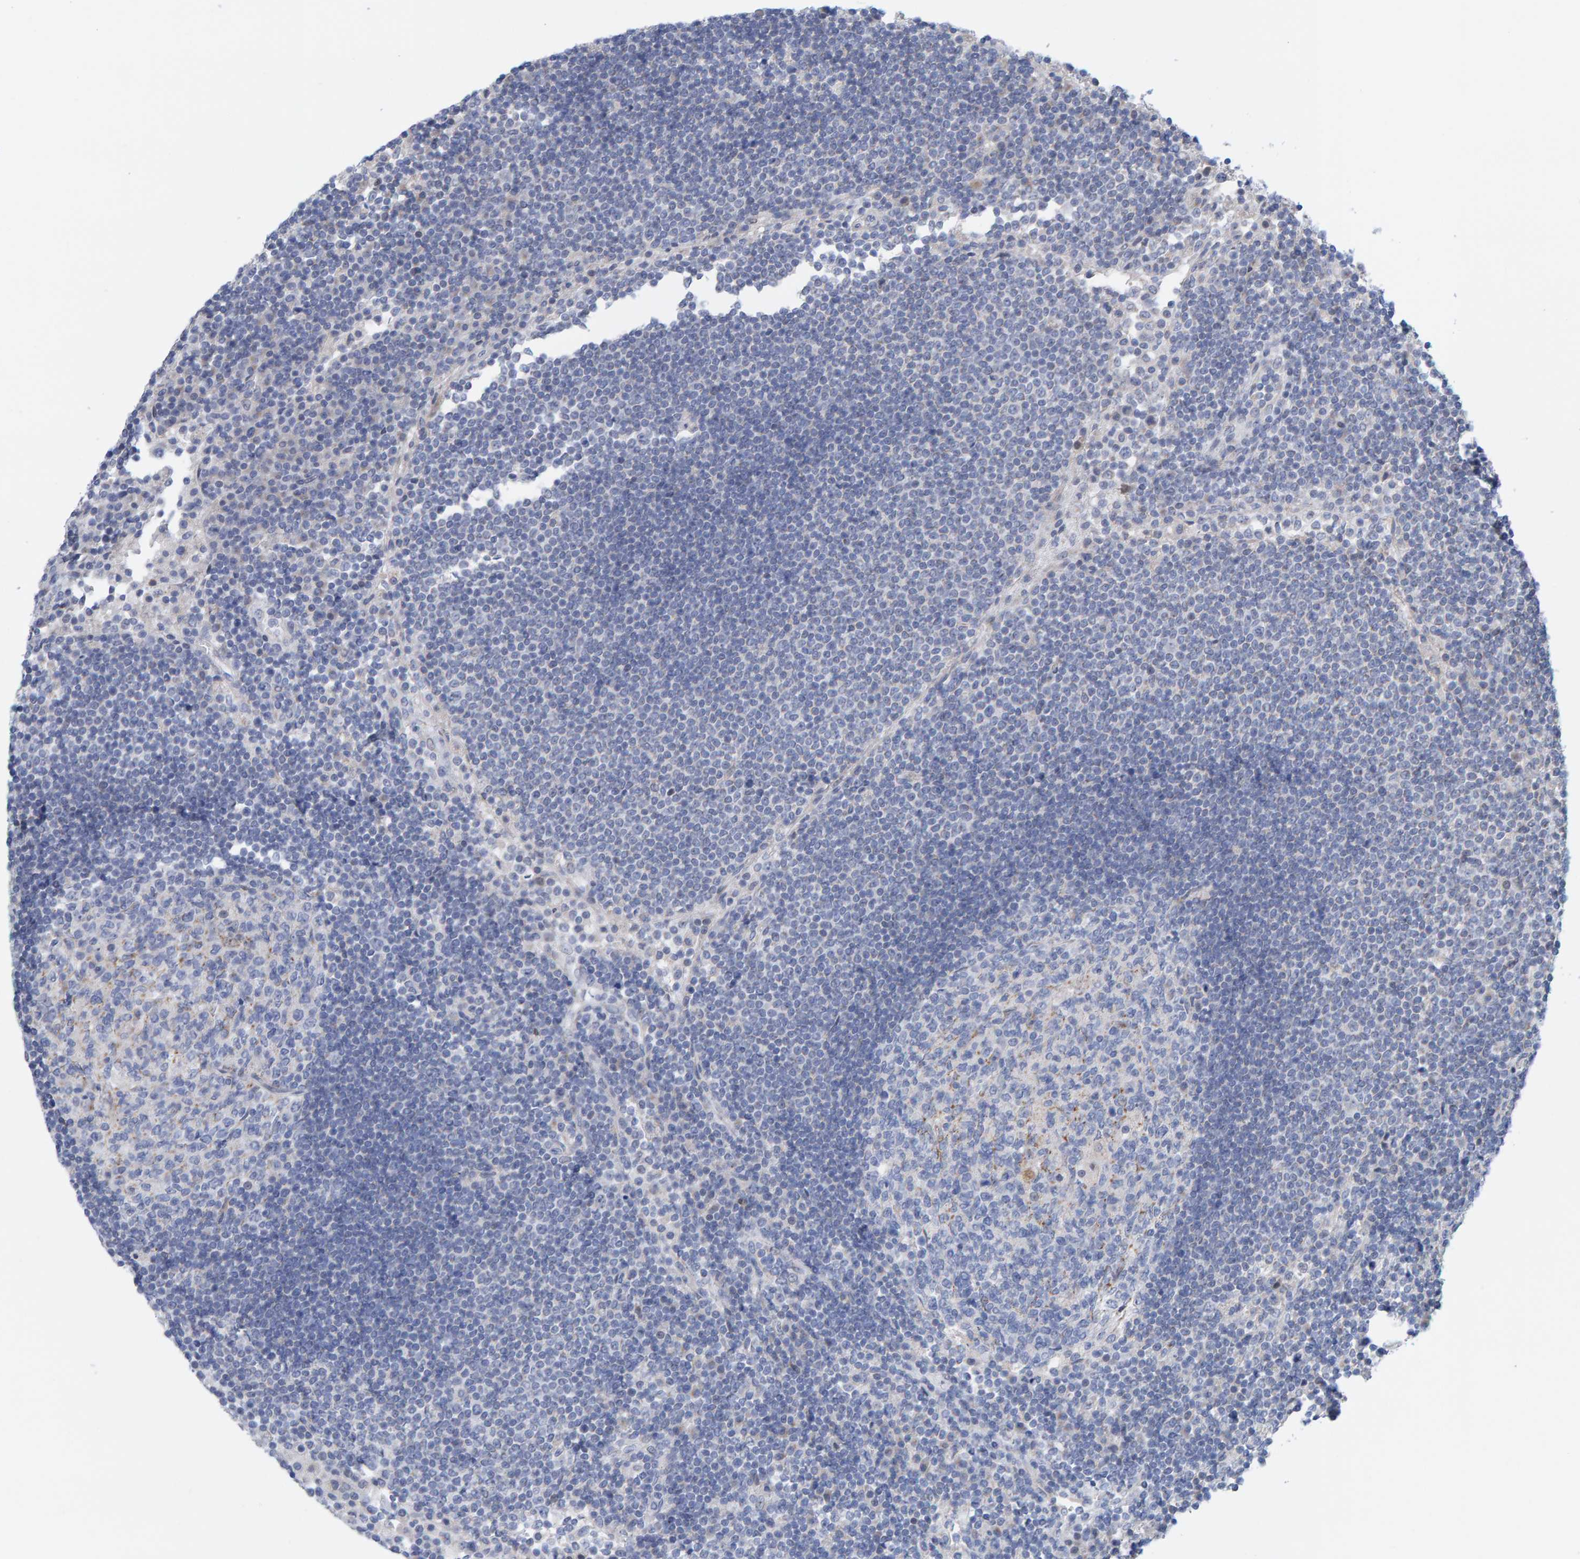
{"staining": {"intensity": "negative", "quantity": "none", "location": "none"}, "tissue": "lymph node", "cell_type": "Germinal center cells", "image_type": "normal", "snomed": [{"axis": "morphology", "description": "Normal tissue, NOS"}, {"axis": "topography", "description": "Lymph node"}], "caption": "Germinal center cells are negative for protein expression in unremarkable human lymph node. (Stains: DAB immunohistochemistry with hematoxylin counter stain, Microscopy: brightfield microscopy at high magnification).", "gene": "ZC3H3", "patient": {"sex": "female", "age": 53}}